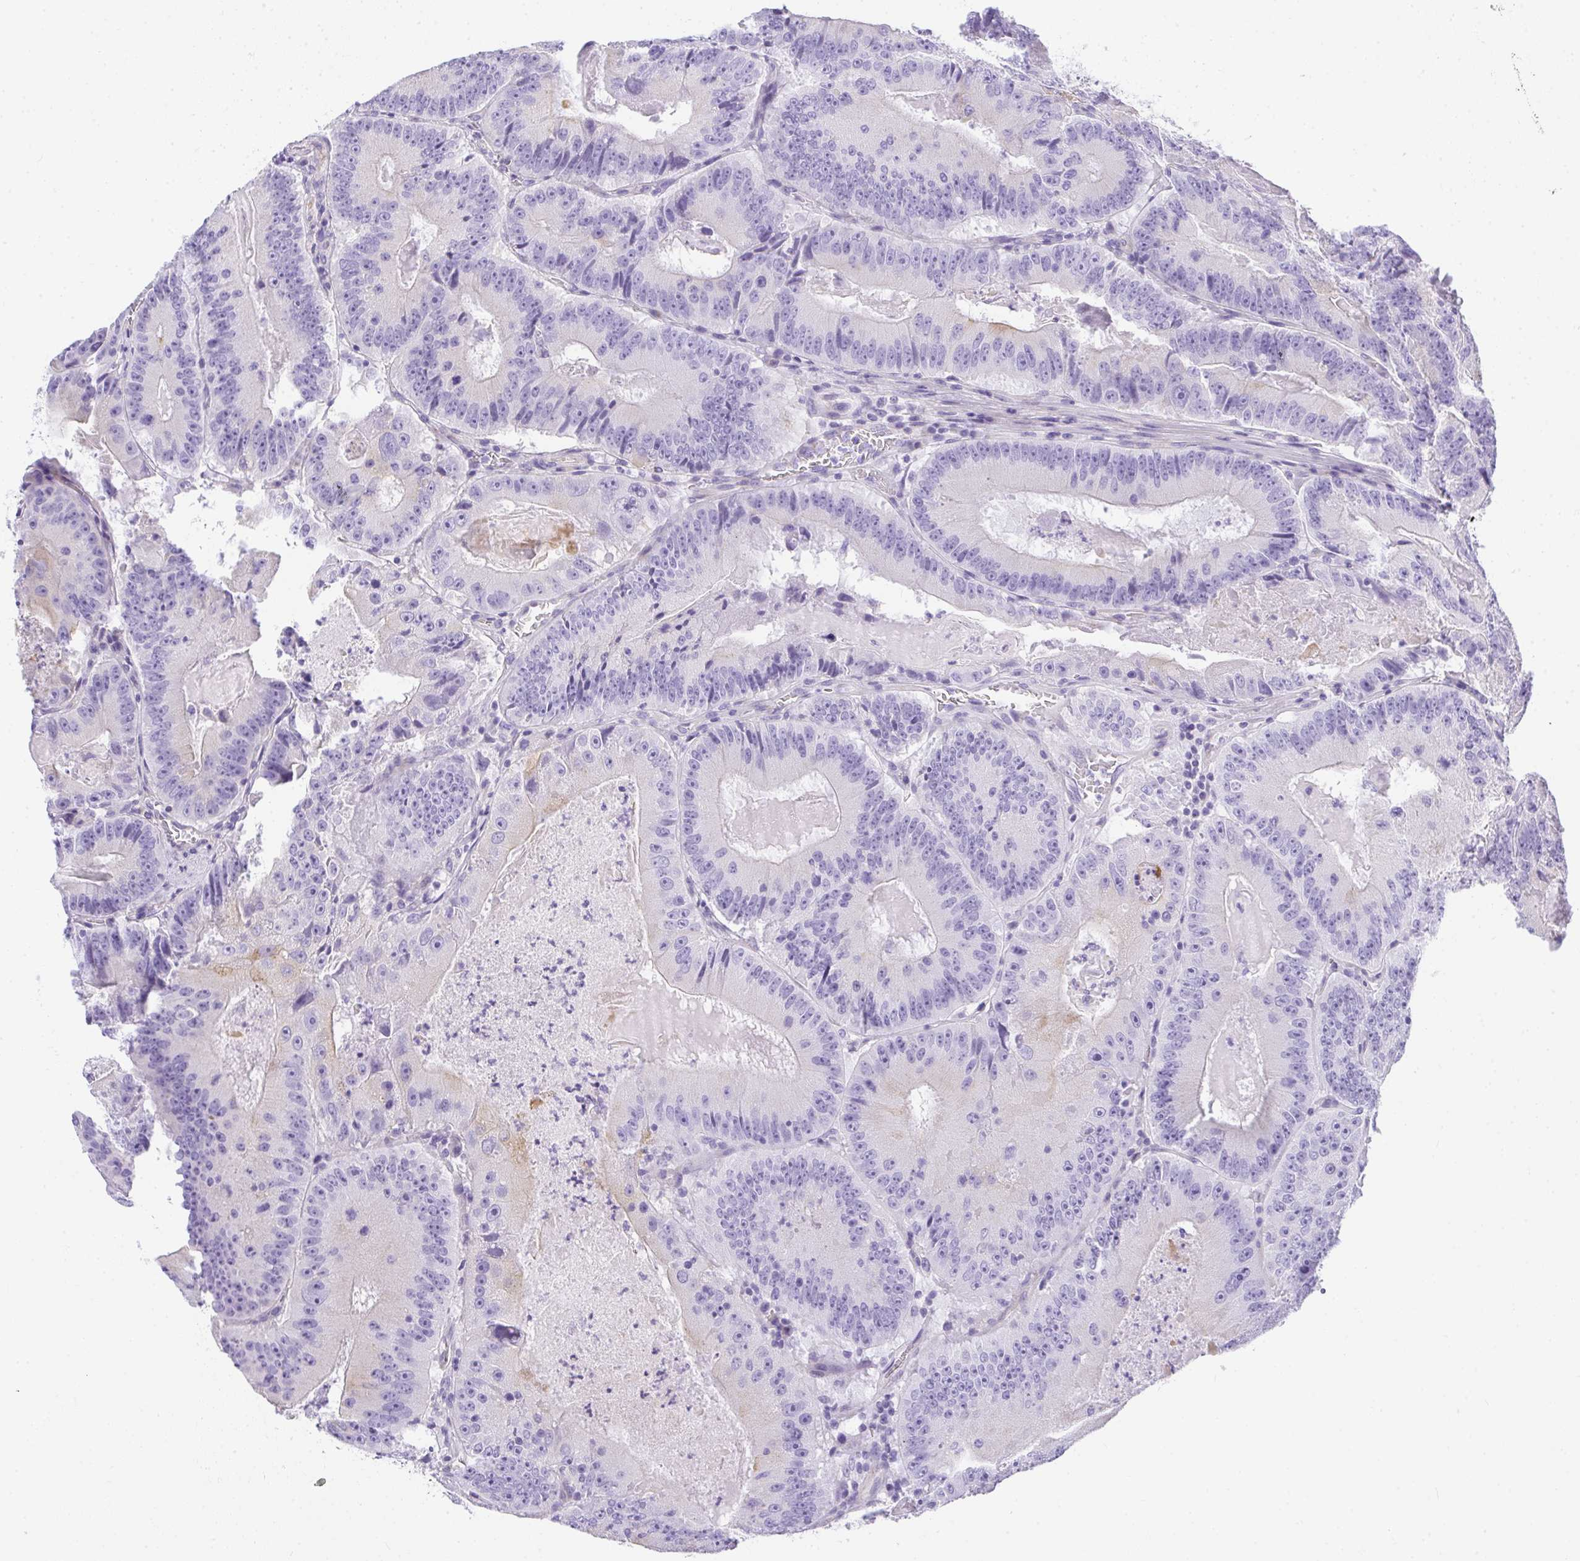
{"staining": {"intensity": "negative", "quantity": "none", "location": "none"}, "tissue": "colorectal cancer", "cell_type": "Tumor cells", "image_type": "cancer", "snomed": [{"axis": "morphology", "description": "Adenocarcinoma, NOS"}, {"axis": "topography", "description": "Colon"}], "caption": "The immunohistochemistry (IHC) micrograph has no significant expression in tumor cells of adenocarcinoma (colorectal) tissue.", "gene": "PLPPR3", "patient": {"sex": "female", "age": 86}}